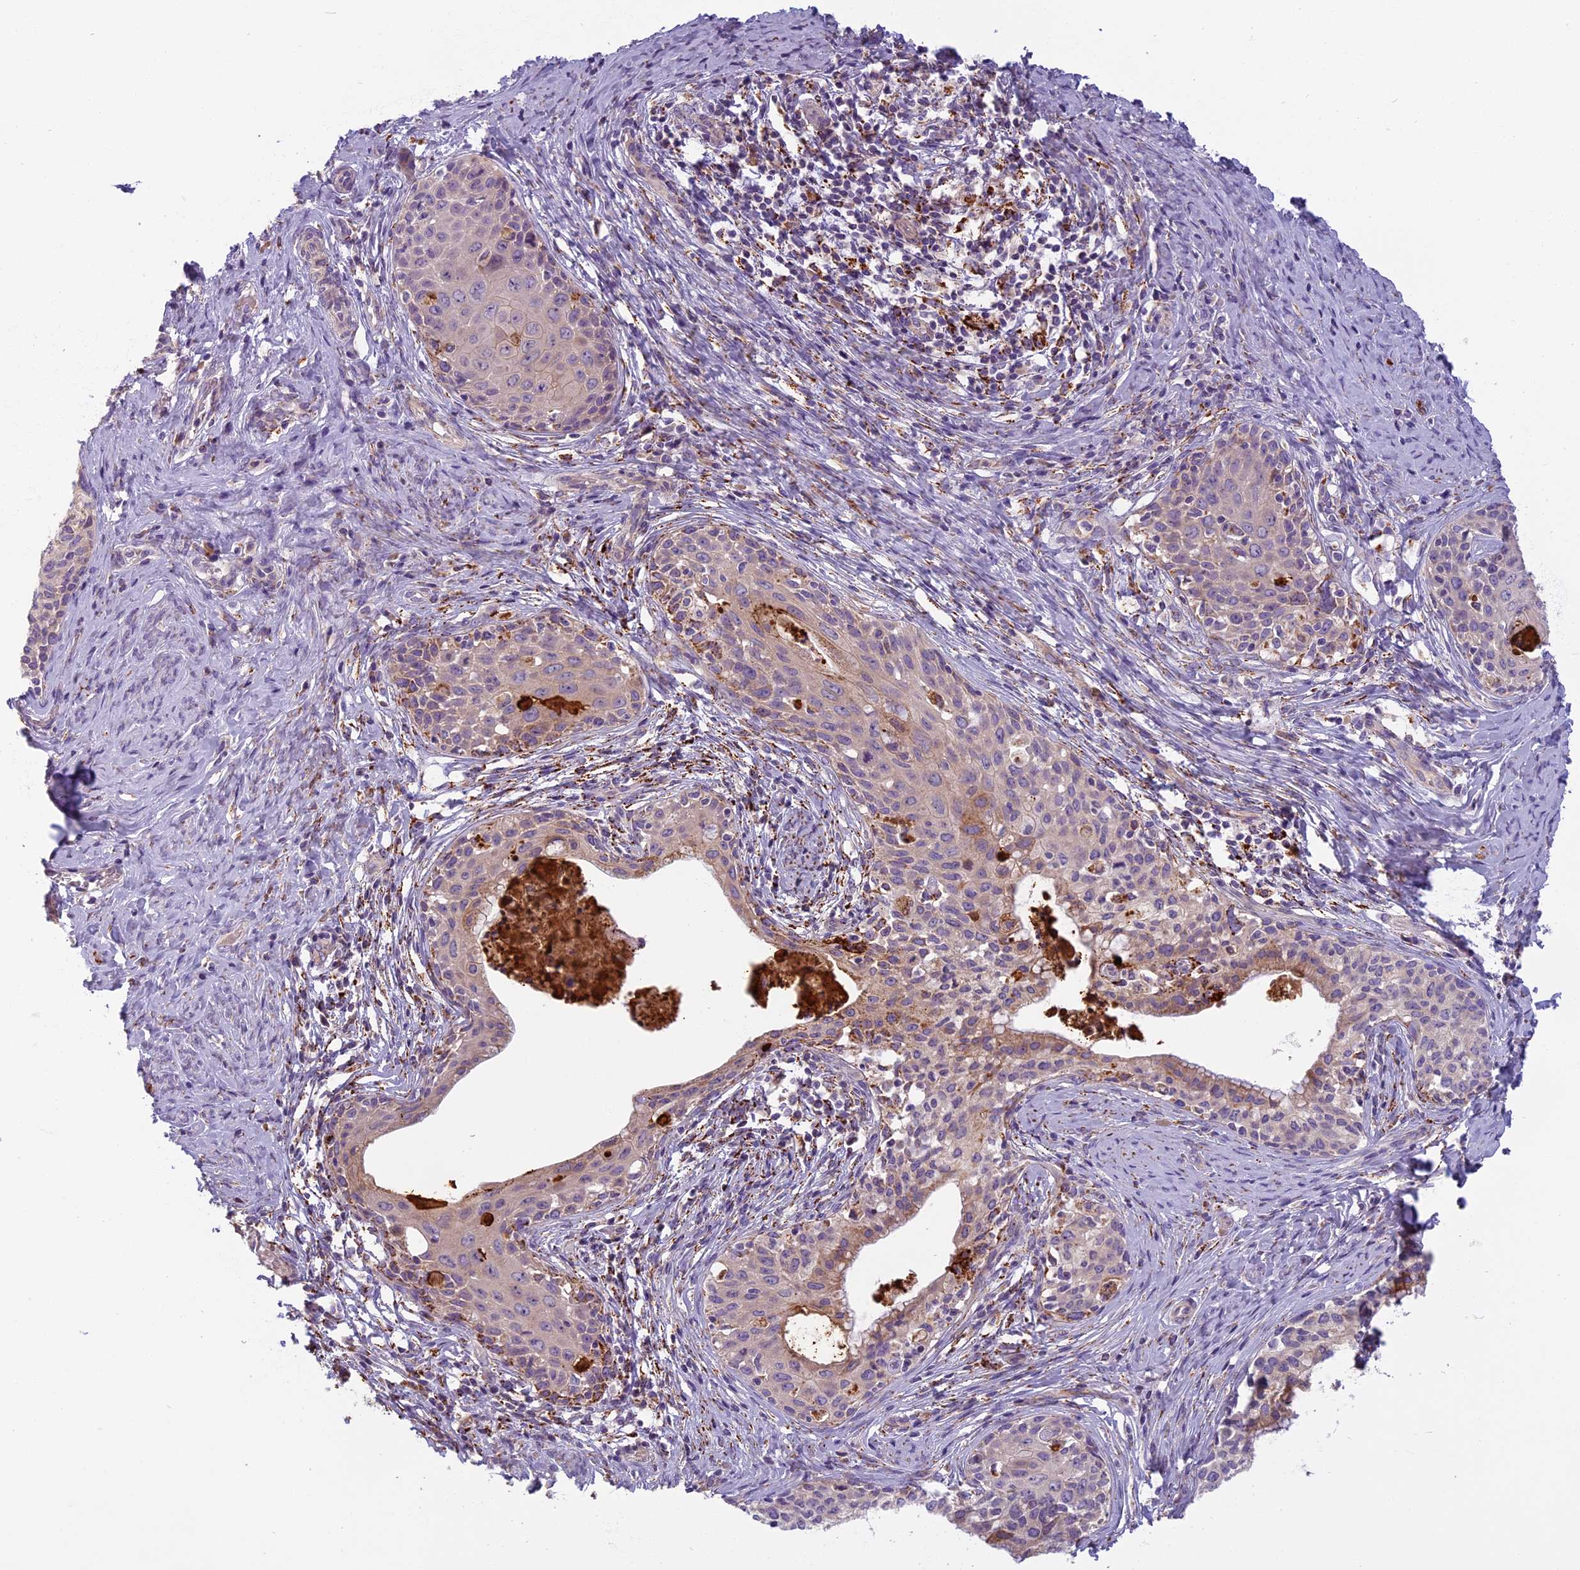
{"staining": {"intensity": "moderate", "quantity": "<25%", "location": "cytoplasmic/membranous"}, "tissue": "cervical cancer", "cell_type": "Tumor cells", "image_type": "cancer", "snomed": [{"axis": "morphology", "description": "Squamous cell carcinoma, NOS"}, {"axis": "morphology", "description": "Adenocarcinoma, NOS"}, {"axis": "topography", "description": "Cervix"}], "caption": "An immunohistochemistry photomicrograph of tumor tissue is shown. Protein staining in brown highlights moderate cytoplasmic/membranous positivity in cervical adenocarcinoma within tumor cells. (IHC, brightfield microscopy, high magnification).", "gene": "SEMA7A", "patient": {"sex": "female", "age": 52}}